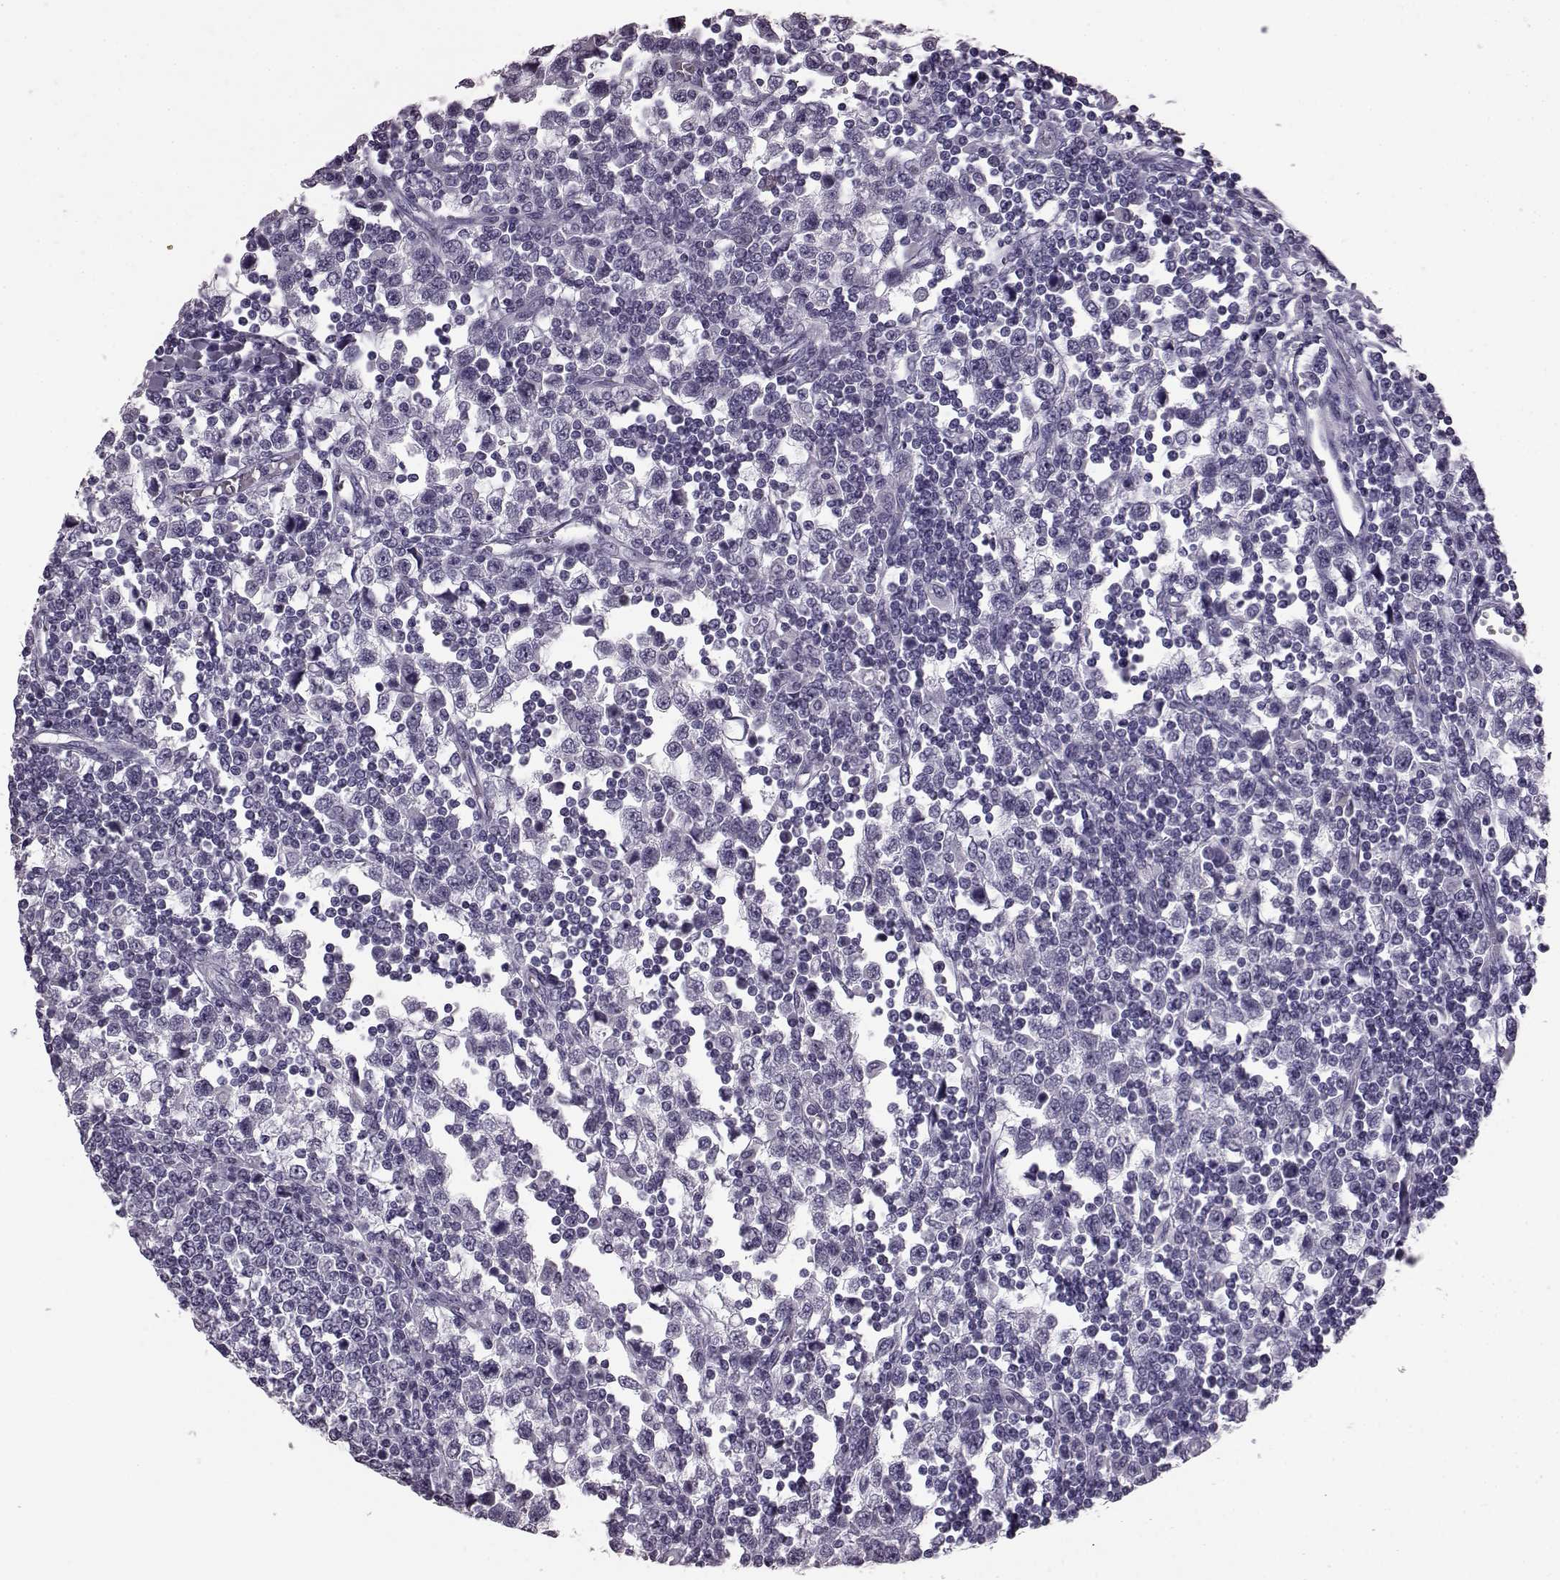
{"staining": {"intensity": "negative", "quantity": "none", "location": "none"}, "tissue": "testis cancer", "cell_type": "Tumor cells", "image_type": "cancer", "snomed": [{"axis": "morphology", "description": "Seminoma, NOS"}, {"axis": "topography", "description": "Testis"}], "caption": "Tumor cells show no significant protein positivity in testis cancer. (DAB (3,3'-diaminobenzidine) immunohistochemistry with hematoxylin counter stain).", "gene": "AIPL1", "patient": {"sex": "male", "age": 34}}